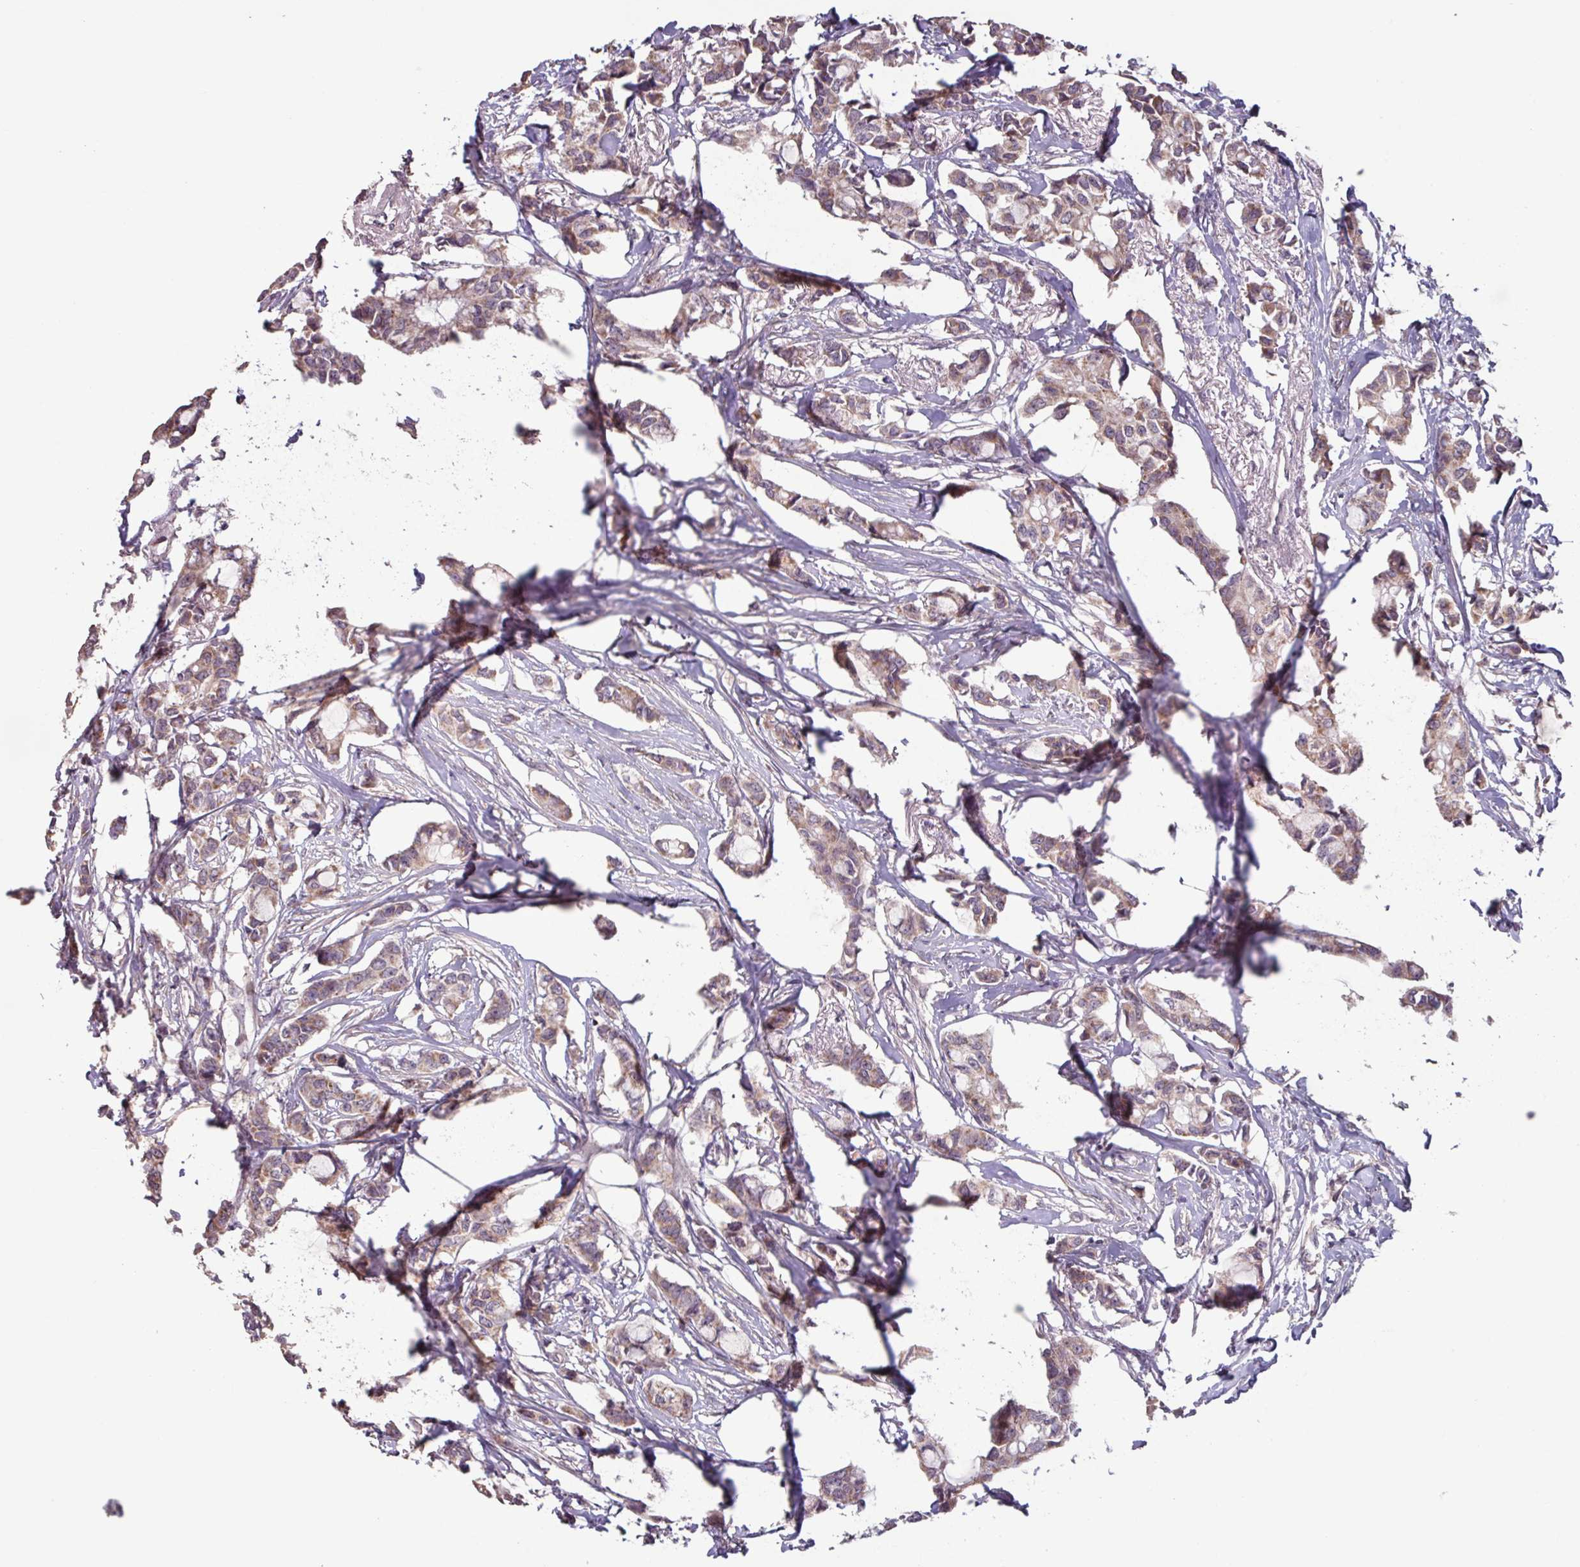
{"staining": {"intensity": "moderate", "quantity": ">75%", "location": "cytoplasmic/membranous"}, "tissue": "breast cancer", "cell_type": "Tumor cells", "image_type": "cancer", "snomed": [{"axis": "morphology", "description": "Duct carcinoma"}, {"axis": "topography", "description": "Breast"}], "caption": "DAB (3,3'-diaminobenzidine) immunohistochemical staining of breast cancer displays moderate cytoplasmic/membranous protein expression in about >75% of tumor cells. (DAB (3,3'-diaminobenzidine) IHC, brown staining for protein, blue staining for nuclei).", "gene": "TMEM88", "patient": {"sex": "female", "age": 73}}